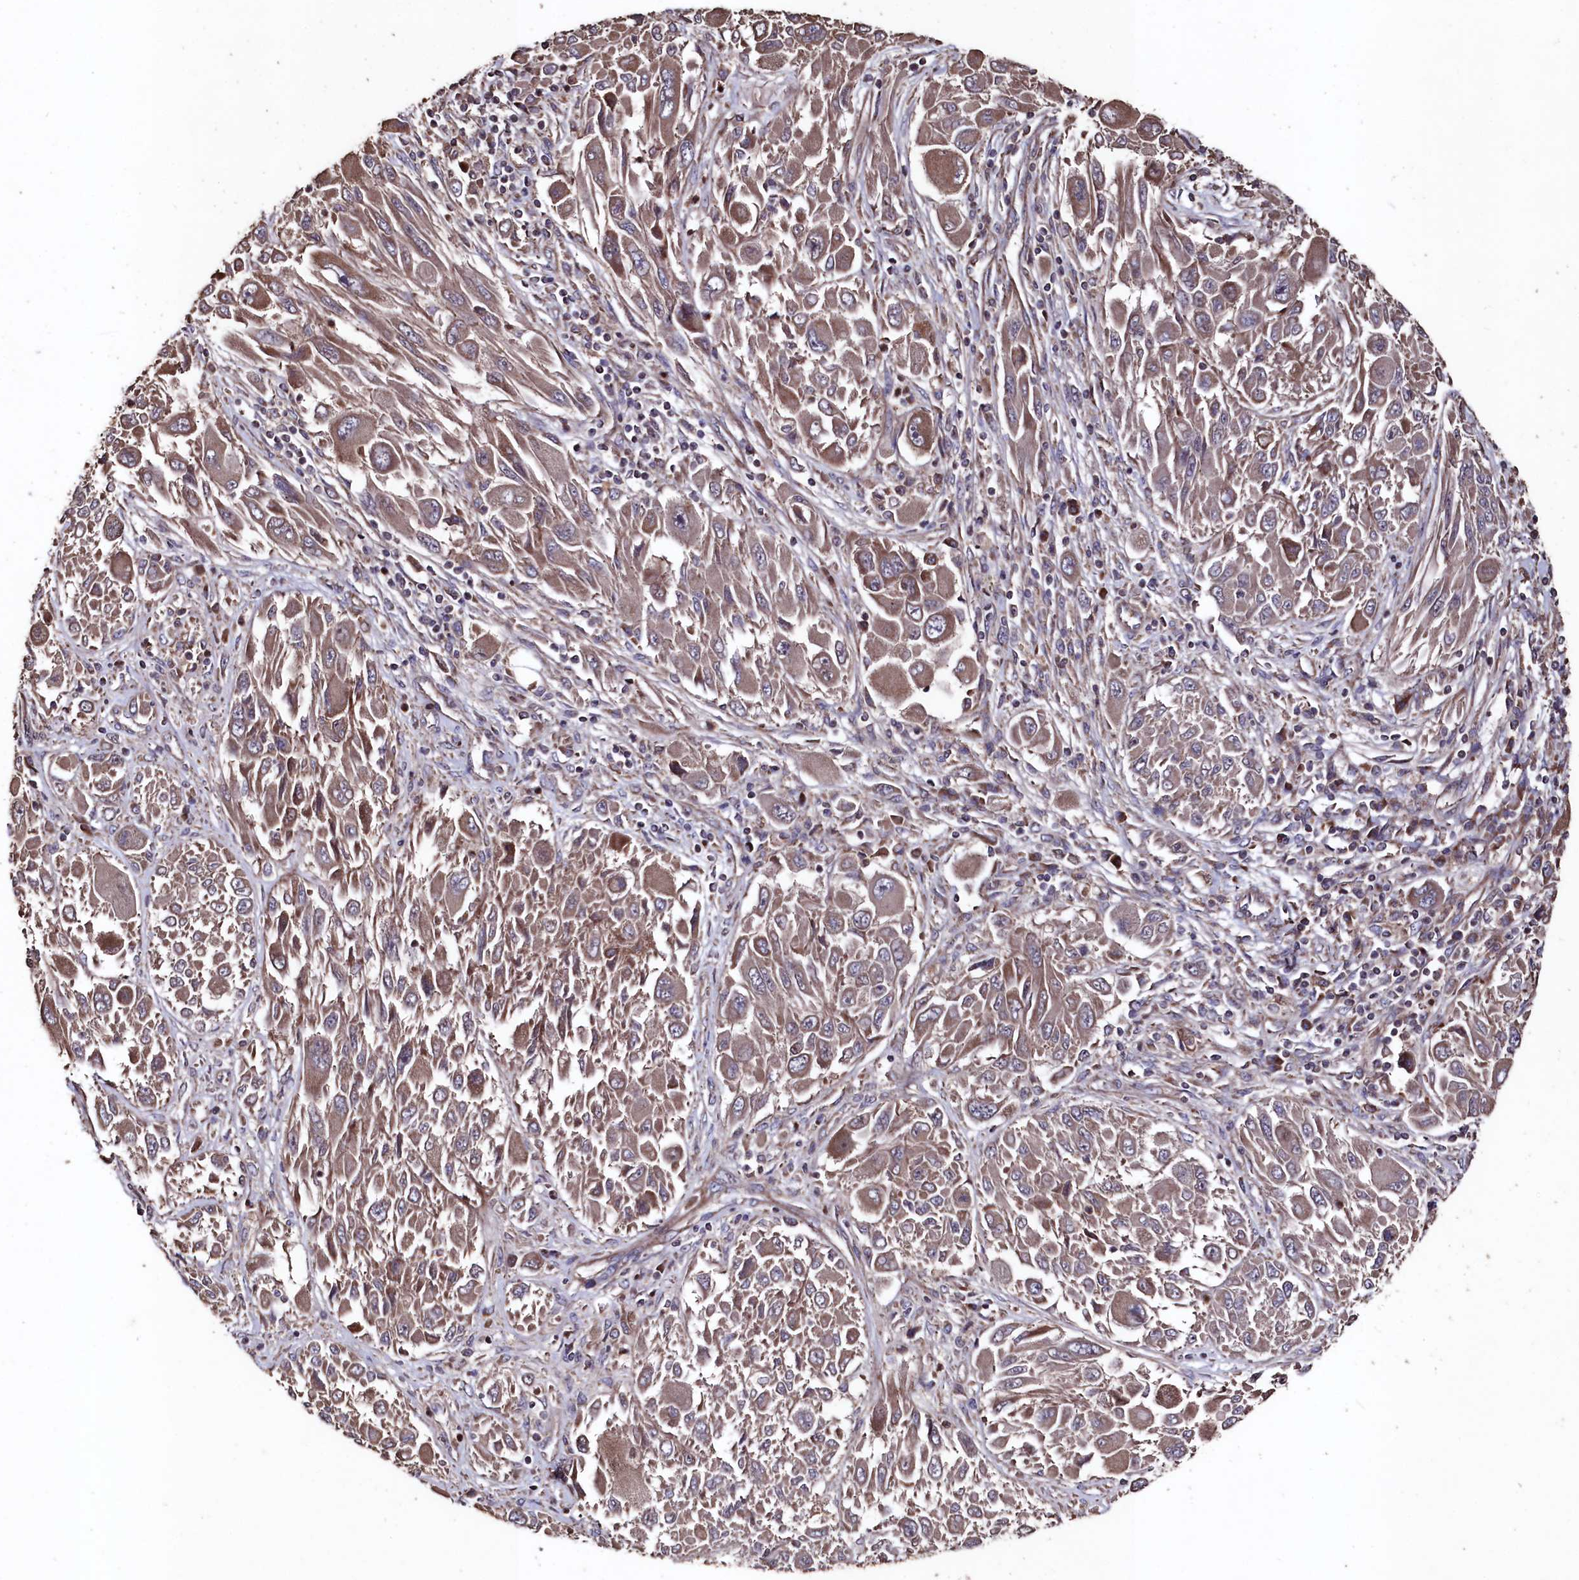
{"staining": {"intensity": "weak", "quantity": ">75%", "location": "cytoplasmic/membranous"}, "tissue": "melanoma", "cell_type": "Tumor cells", "image_type": "cancer", "snomed": [{"axis": "morphology", "description": "Malignant melanoma, NOS"}, {"axis": "topography", "description": "Skin"}], "caption": "IHC of malignant melanoma reveals low levels of weak cytoplasmic/membranous positivity in approximately >75% of tumor cells.", "gene": "MYO1H", "patient": {"sex": "female", "age": 91}}